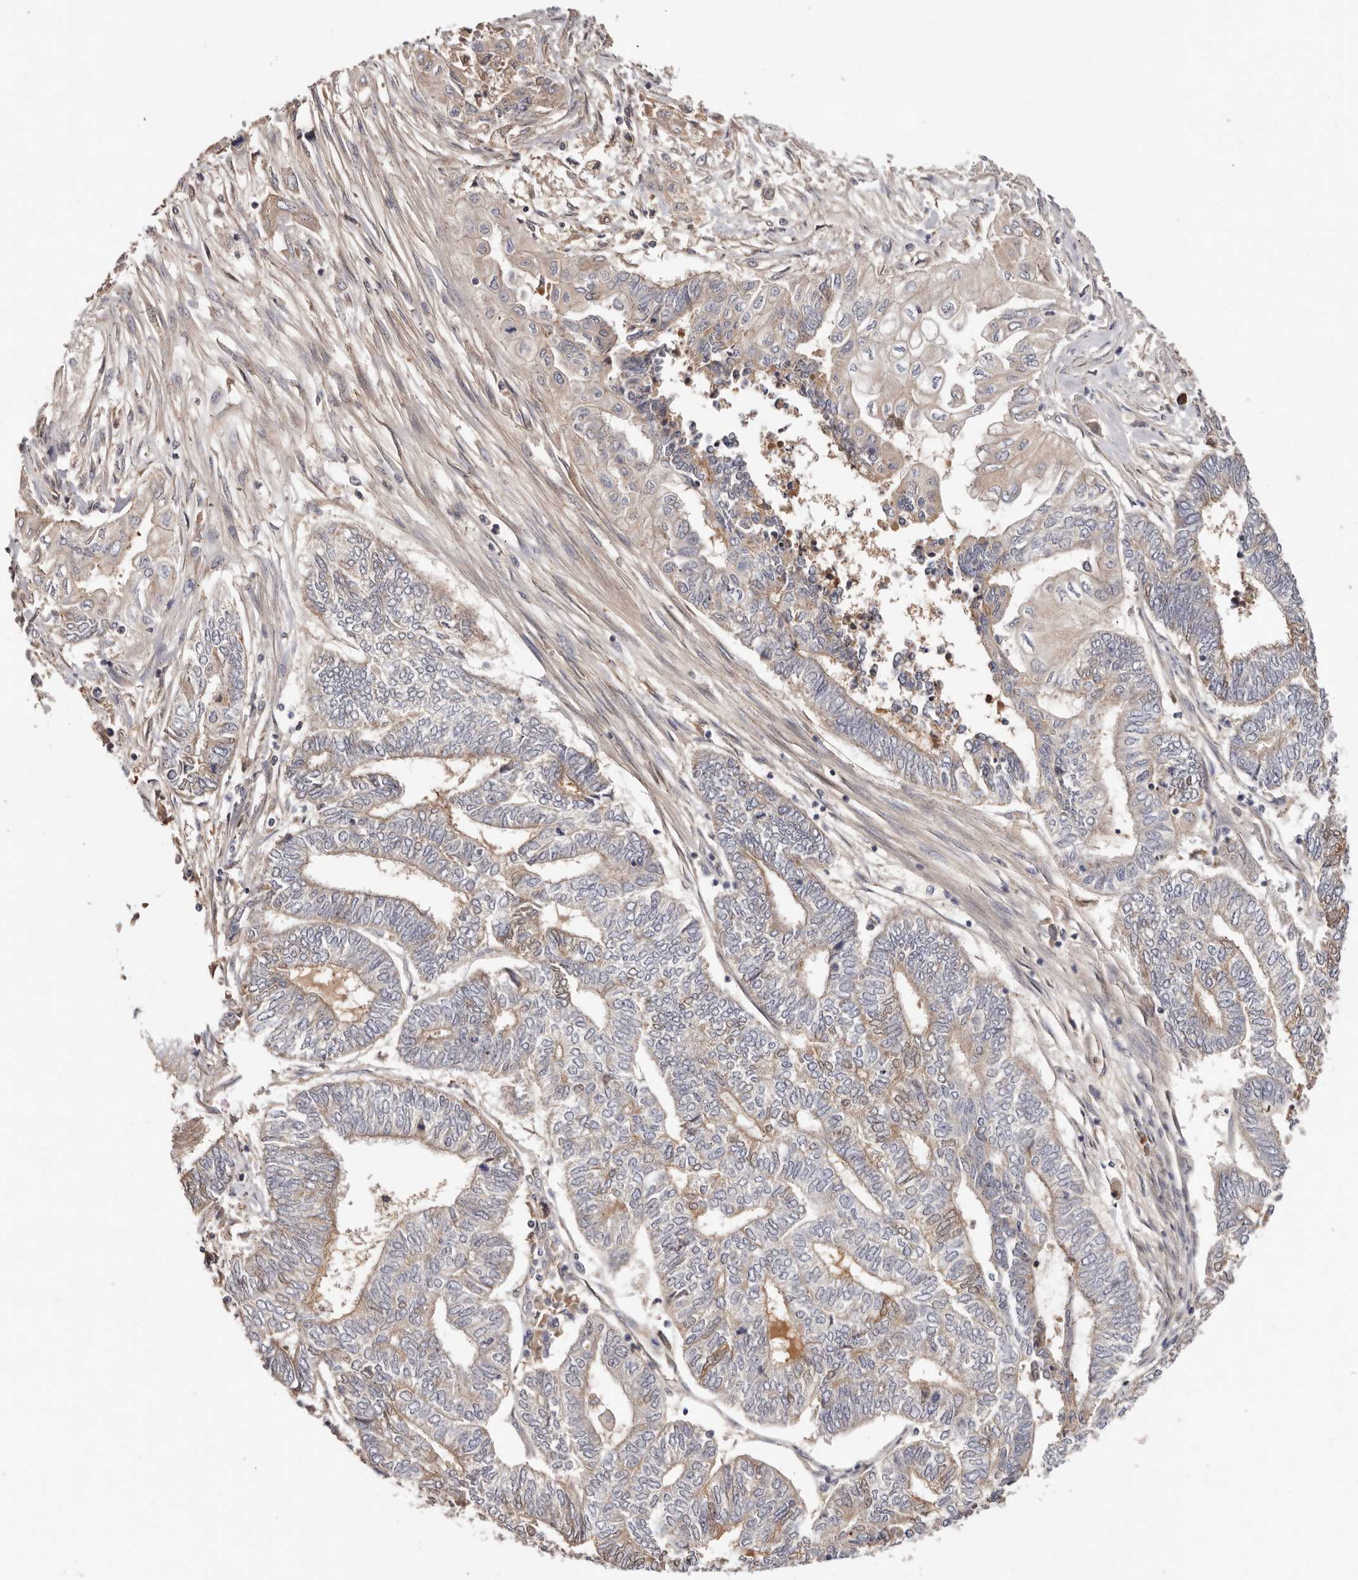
{"staining": {"intensity": "weak", "quantity": "25%-75%", "location": "cytoplasmic/membranous"}, "tissue": "endometrial cancer", "cell_type": "Tumor cells", "image_type": "cancer", "snomed": [{"axis": "morphology", "description": "Adenocarcinoma, NOS"}, {"axis": "topography", "description": "Uterus"}, {"axis": "topography", "description": "Endometrium"}], "caption": "A high-resolution image shows immunohistochemistry staining of endometrial cancer (adenocarcinoma), which demonstrates weak cytoplasmic/membranous positivity in about 25%-75% of tumor cells.", "gene": "DOP1A", "patient": {"sex": "female", "age": 70}}